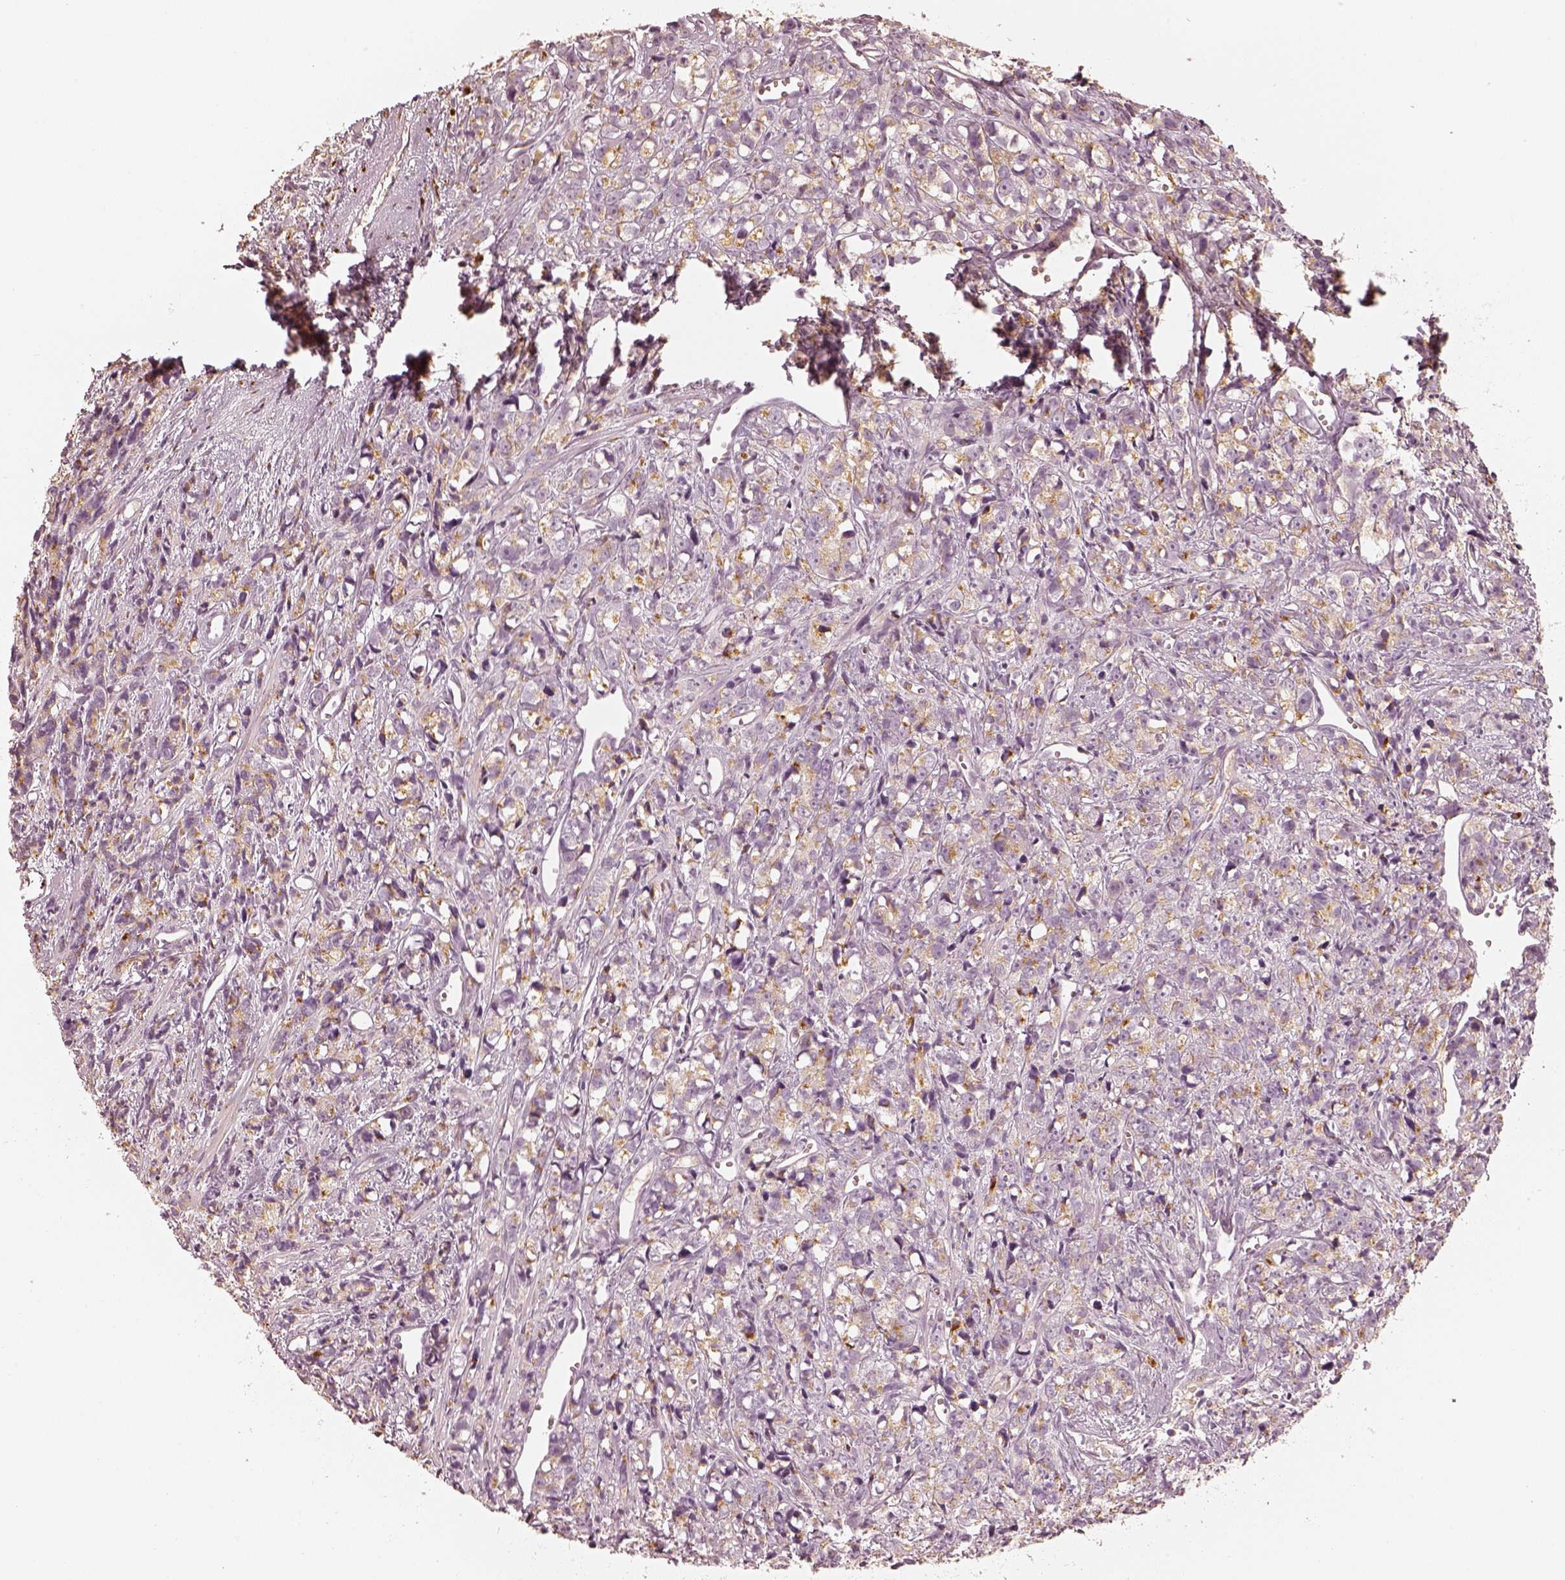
{"staining": {"intensity": "weak", "quantity": ">75%", "location": "cytoplasmic/membranous"}, "tissue": "prostate cancer", "cell_type": "Tumor cells", "image_type": "cancer", "snomed": [{"axis": "morphology", "description": "Adenocarcinoma, High grade"}, {"axis": "topography", "description": "Prostate"}], "caption": "High-power microscopy captured an immunohistochemistry (IHC) image of adenocarcinoma (high-grade) (prostate), revealing weak cytoplasmic/membranous expression in approximately >75% of tumor cells.", "gene": "GORASP2", "patient": {"sex": "male", "age": 77}}